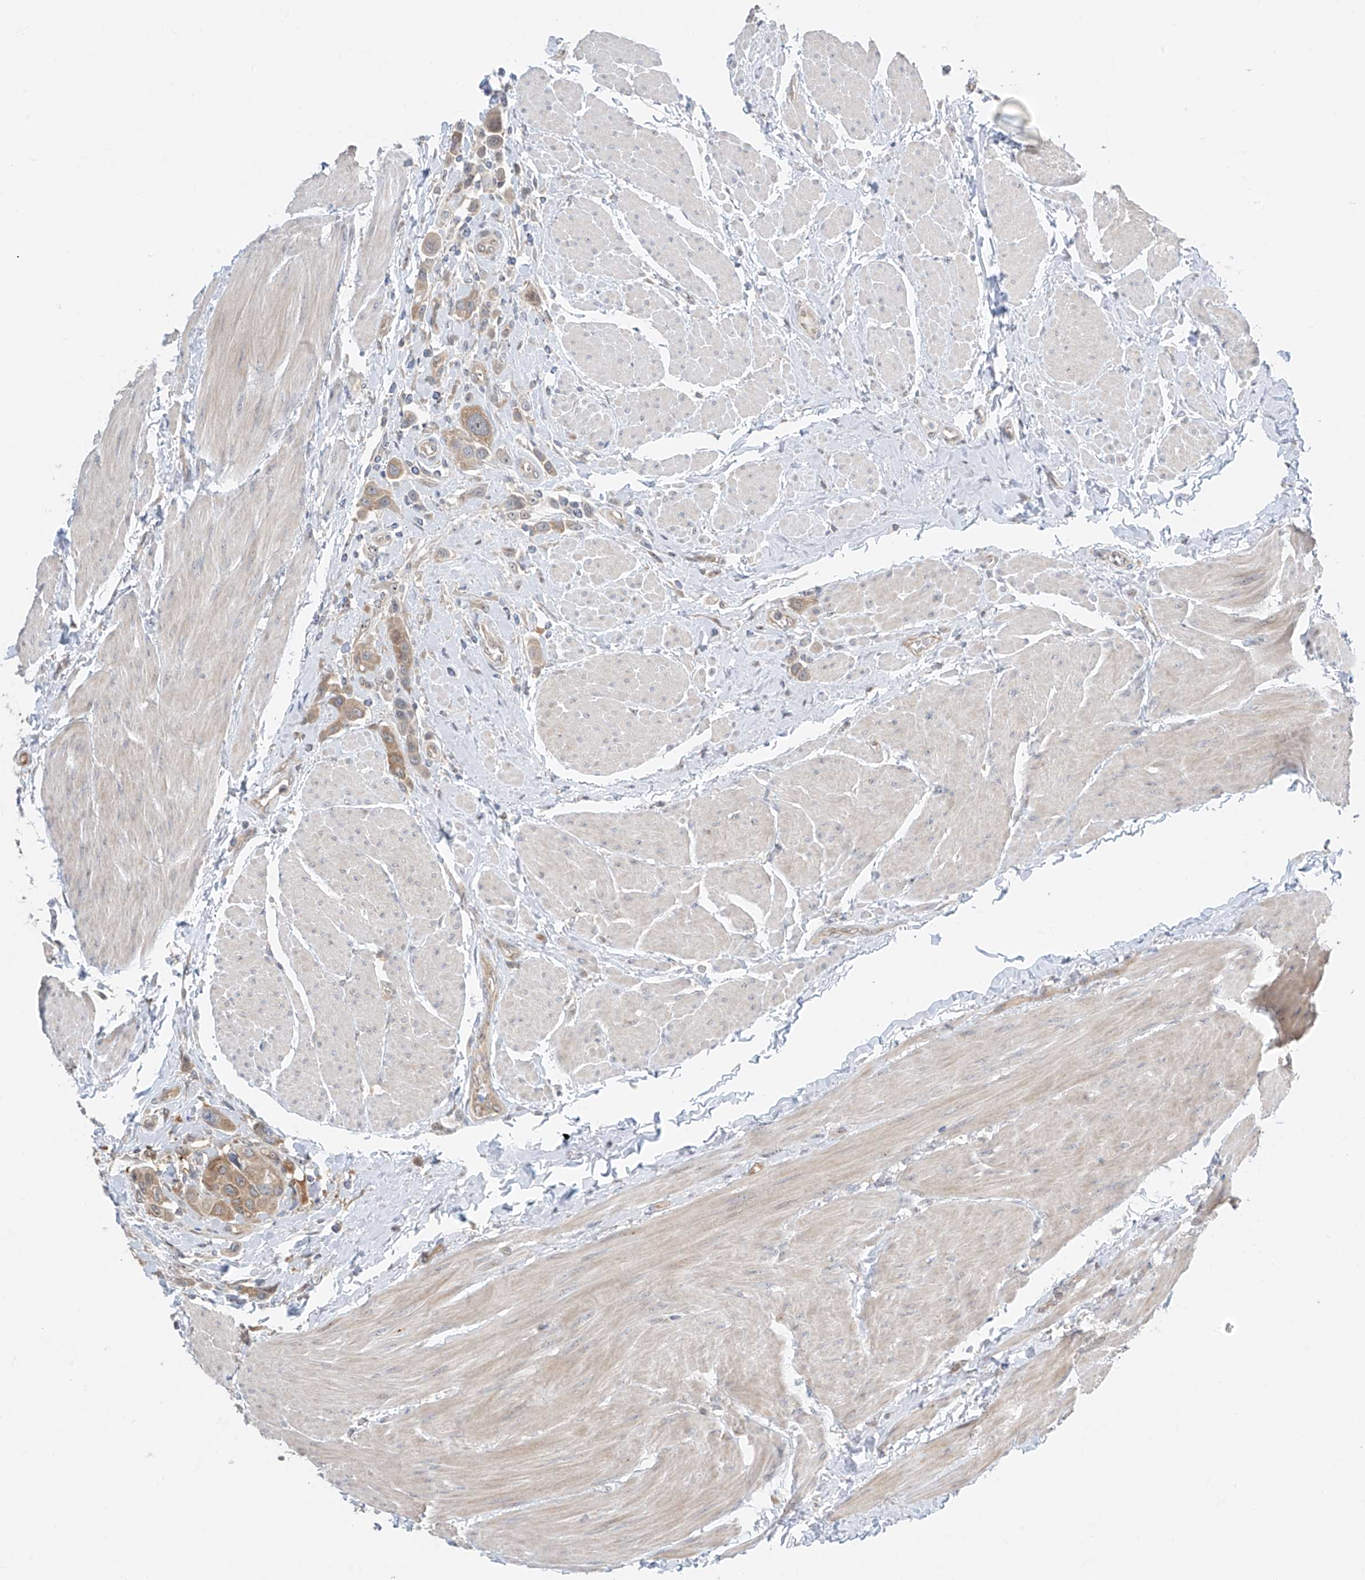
{"staining": {"intensity": "moderate", "quantity": ">75%", "location": "cytoplasmic/membranous"}, "tissue": "urothelial cancer", "cell_type": "Tumor cells", "image_type": "cancer", "snomed": [{"axis": "morphology", "description": "Urothelial carcinoma, High grade"}, {"axis": "topography", "description": "Urinary bladder"}], "caption": "IHC (DAB (3,3'-diaminobenzidine)) staining of urothelial carcinoma (high-grade) displays moderate cytoplasmic/membranous protein staining in approximately >75% of tumor cells.", "gene": "TTC38", "patient": {"sex": "male", "age": 50}}